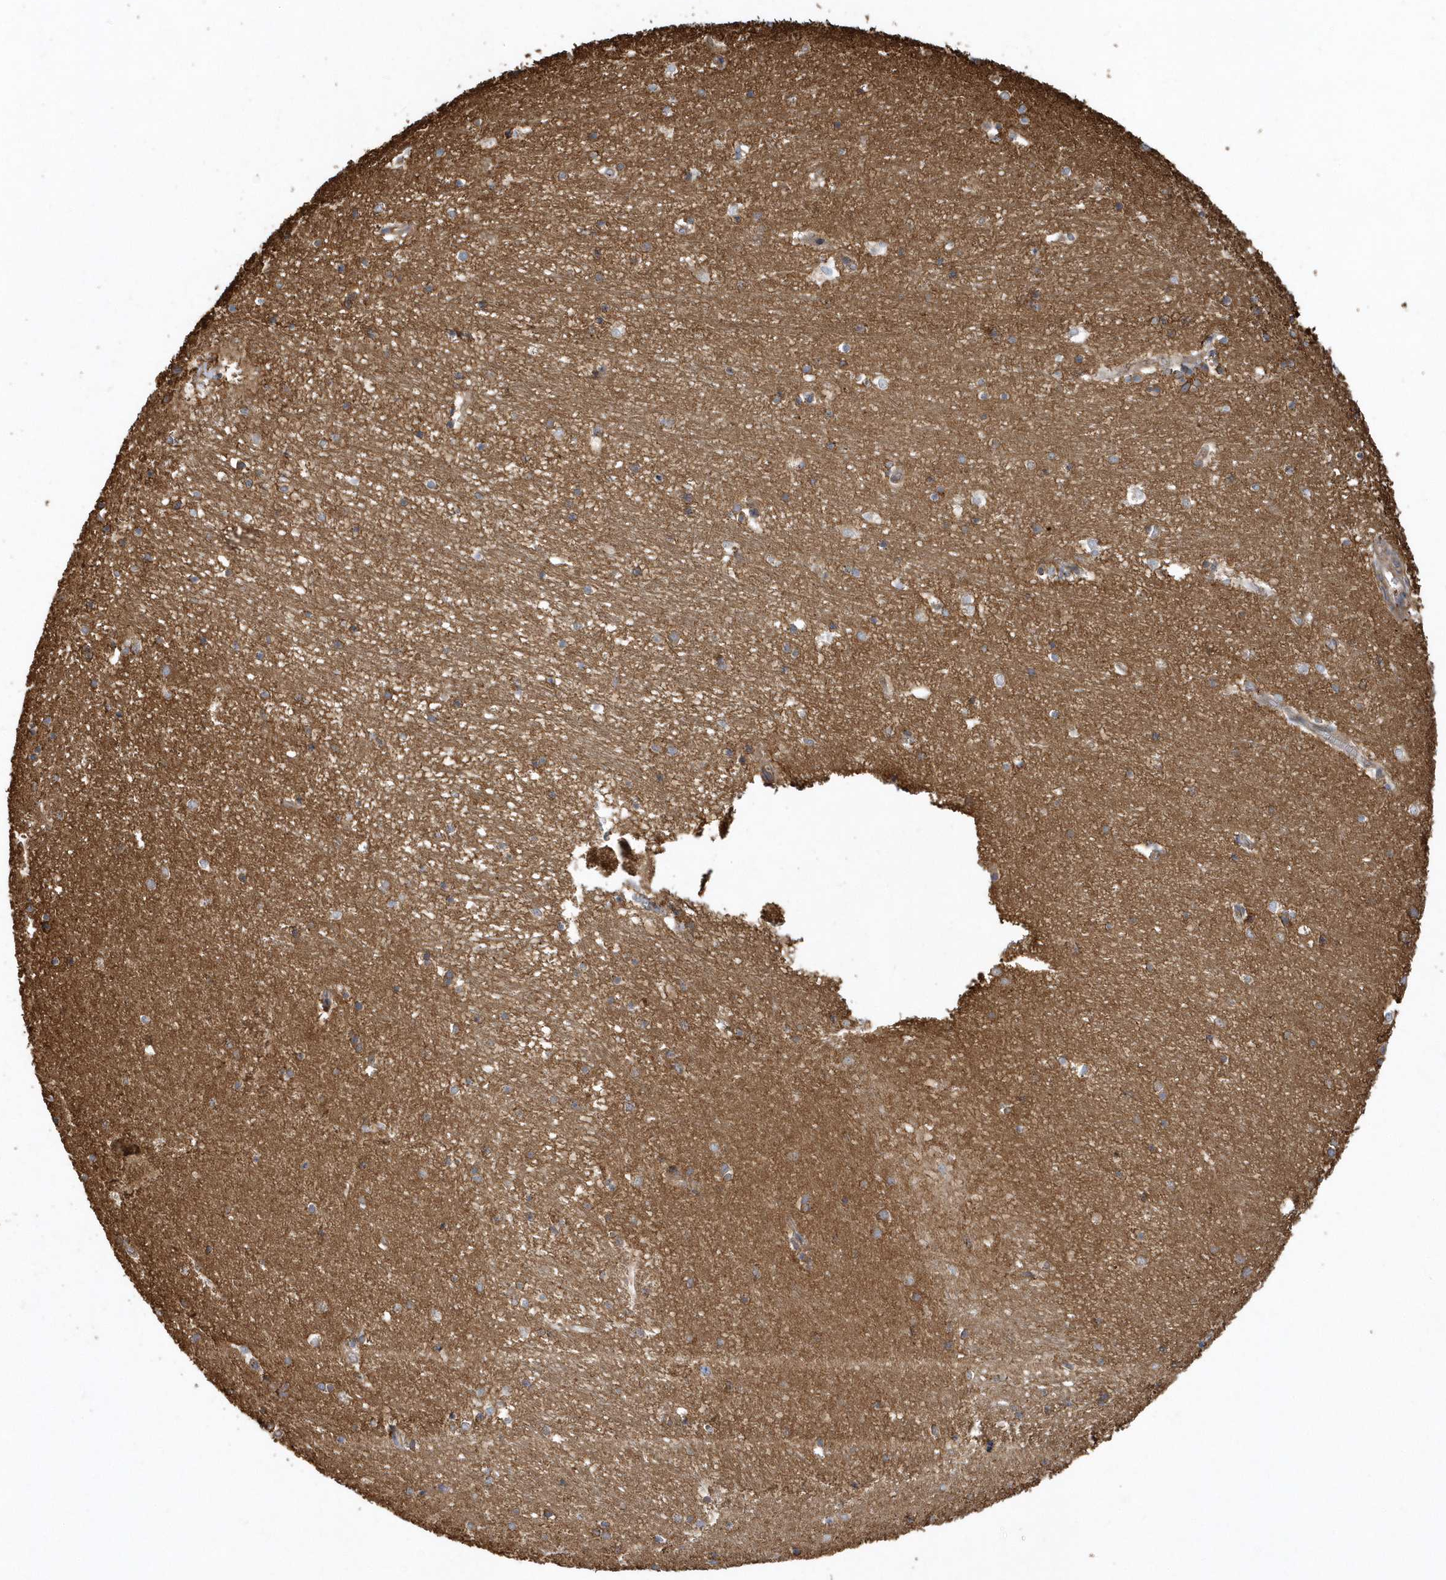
{"staining": {"intensity": "weak", "quantity": "<25%", "location": "cytoplasmic/membranous"}, "tissue": "hippocampus", "cell_type": "Glial cells", "image_type": "normal", "snomed": [{"axis": "morphology", "description": "Normal tissue, NOS"}, {"axis": "topography", "description": "Hippocampus"}], "caption": "This is an IHC photomicrograph of unremarkable human hippocampus. There is no expression in glial cells.", "gene": "TRAIP", "patient": {"sex": "female", "age": 64}}